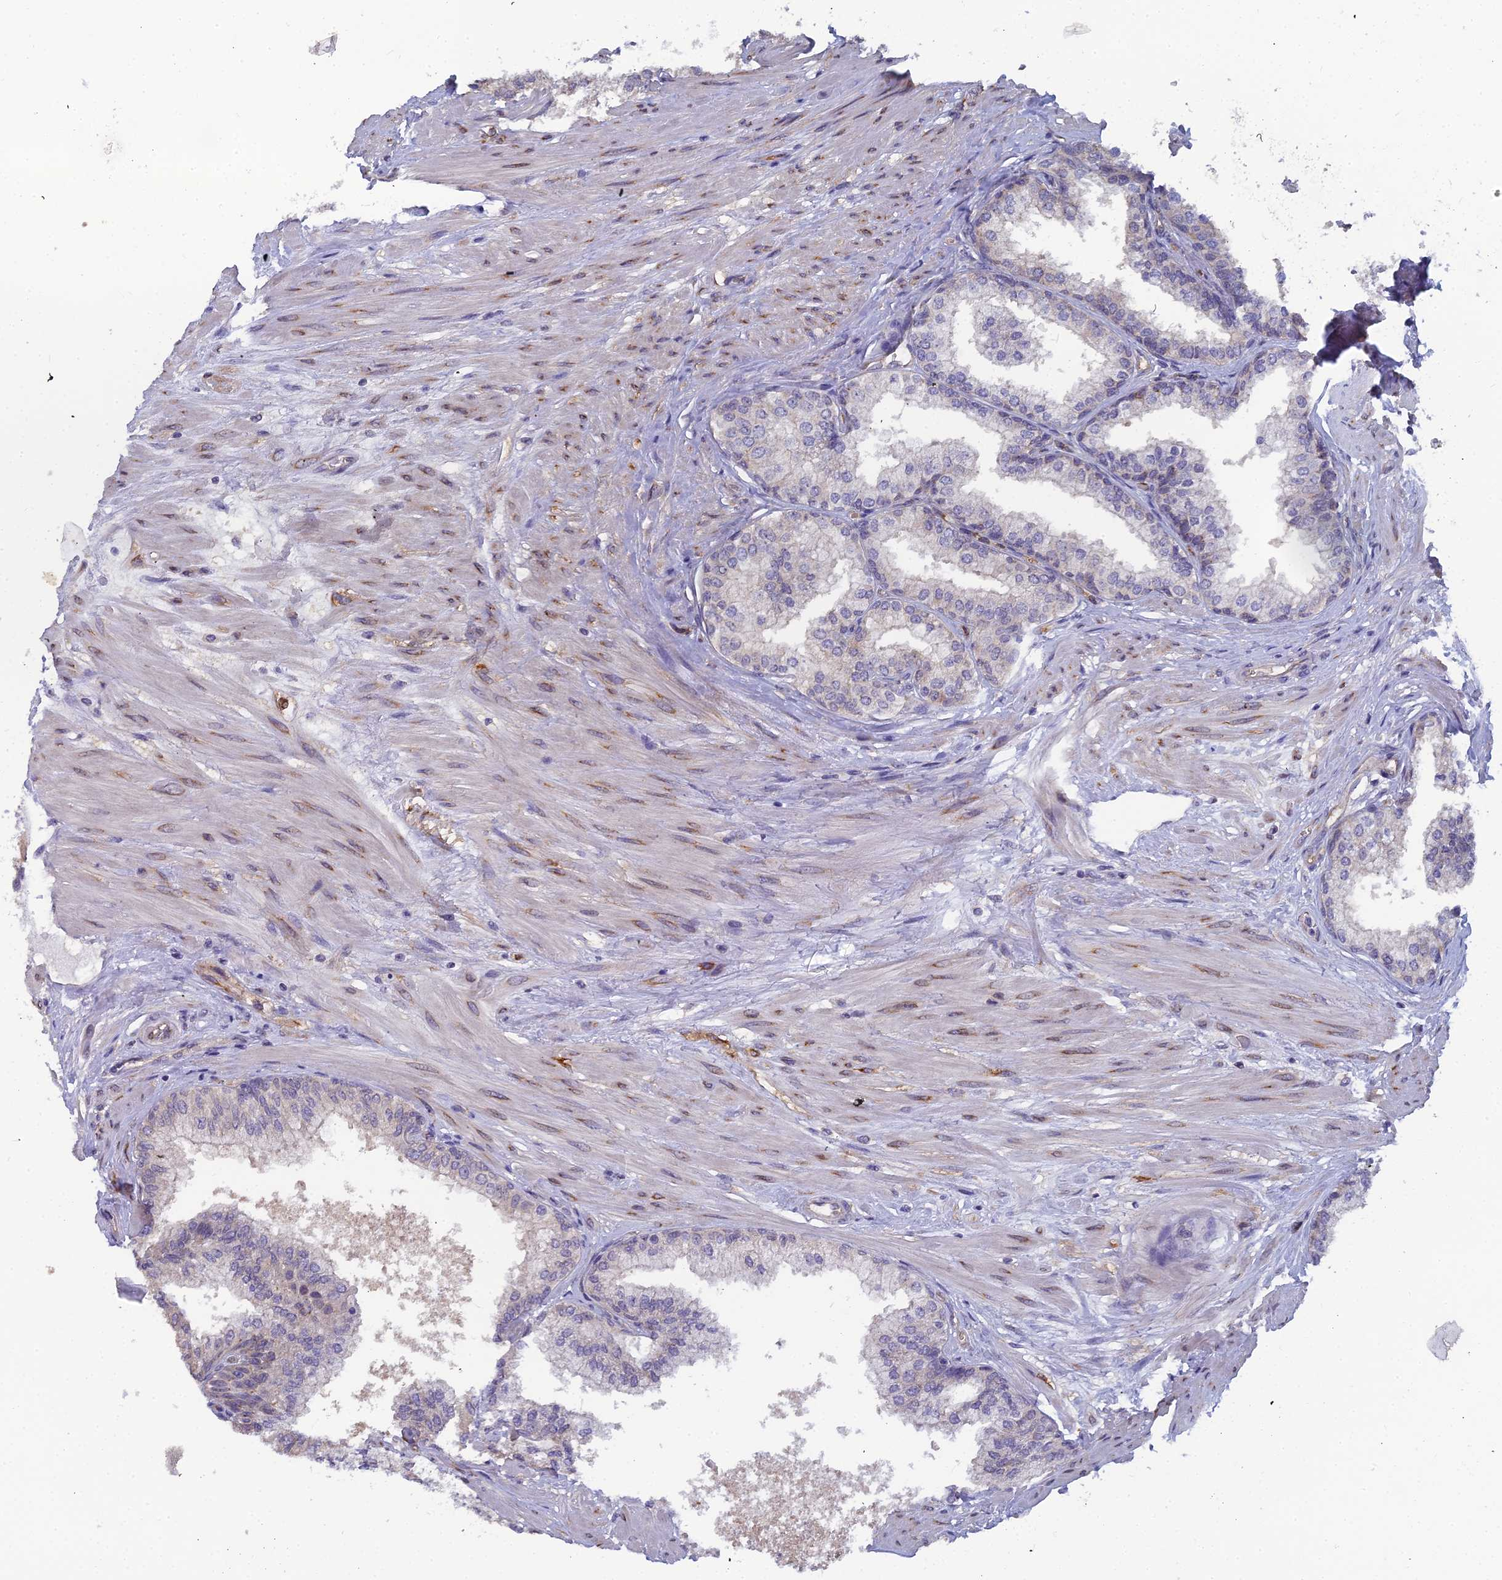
{"staining": {"intensity": "moderate", "quantity": "<25%", "location": "cytoplasmic/membranous"}, "tissue": "prostate", "cell_type": "Glandular cells", "image_type": "normal", "snomed": [{"axis": "morphology", "description": "Normal tissue, NOS"}, {"axis": "topography", "description": "Prostate"}], "caption": "Brown immunohistochemical staining in normal prostate displays moderate cytoplasmic/membranous positivity in about <25% of glandular cells. The protein is shown in brown color, while the nuclei are stained blue.", "gene": "RDX", "patient": {"sex": "male", "age": 60}}